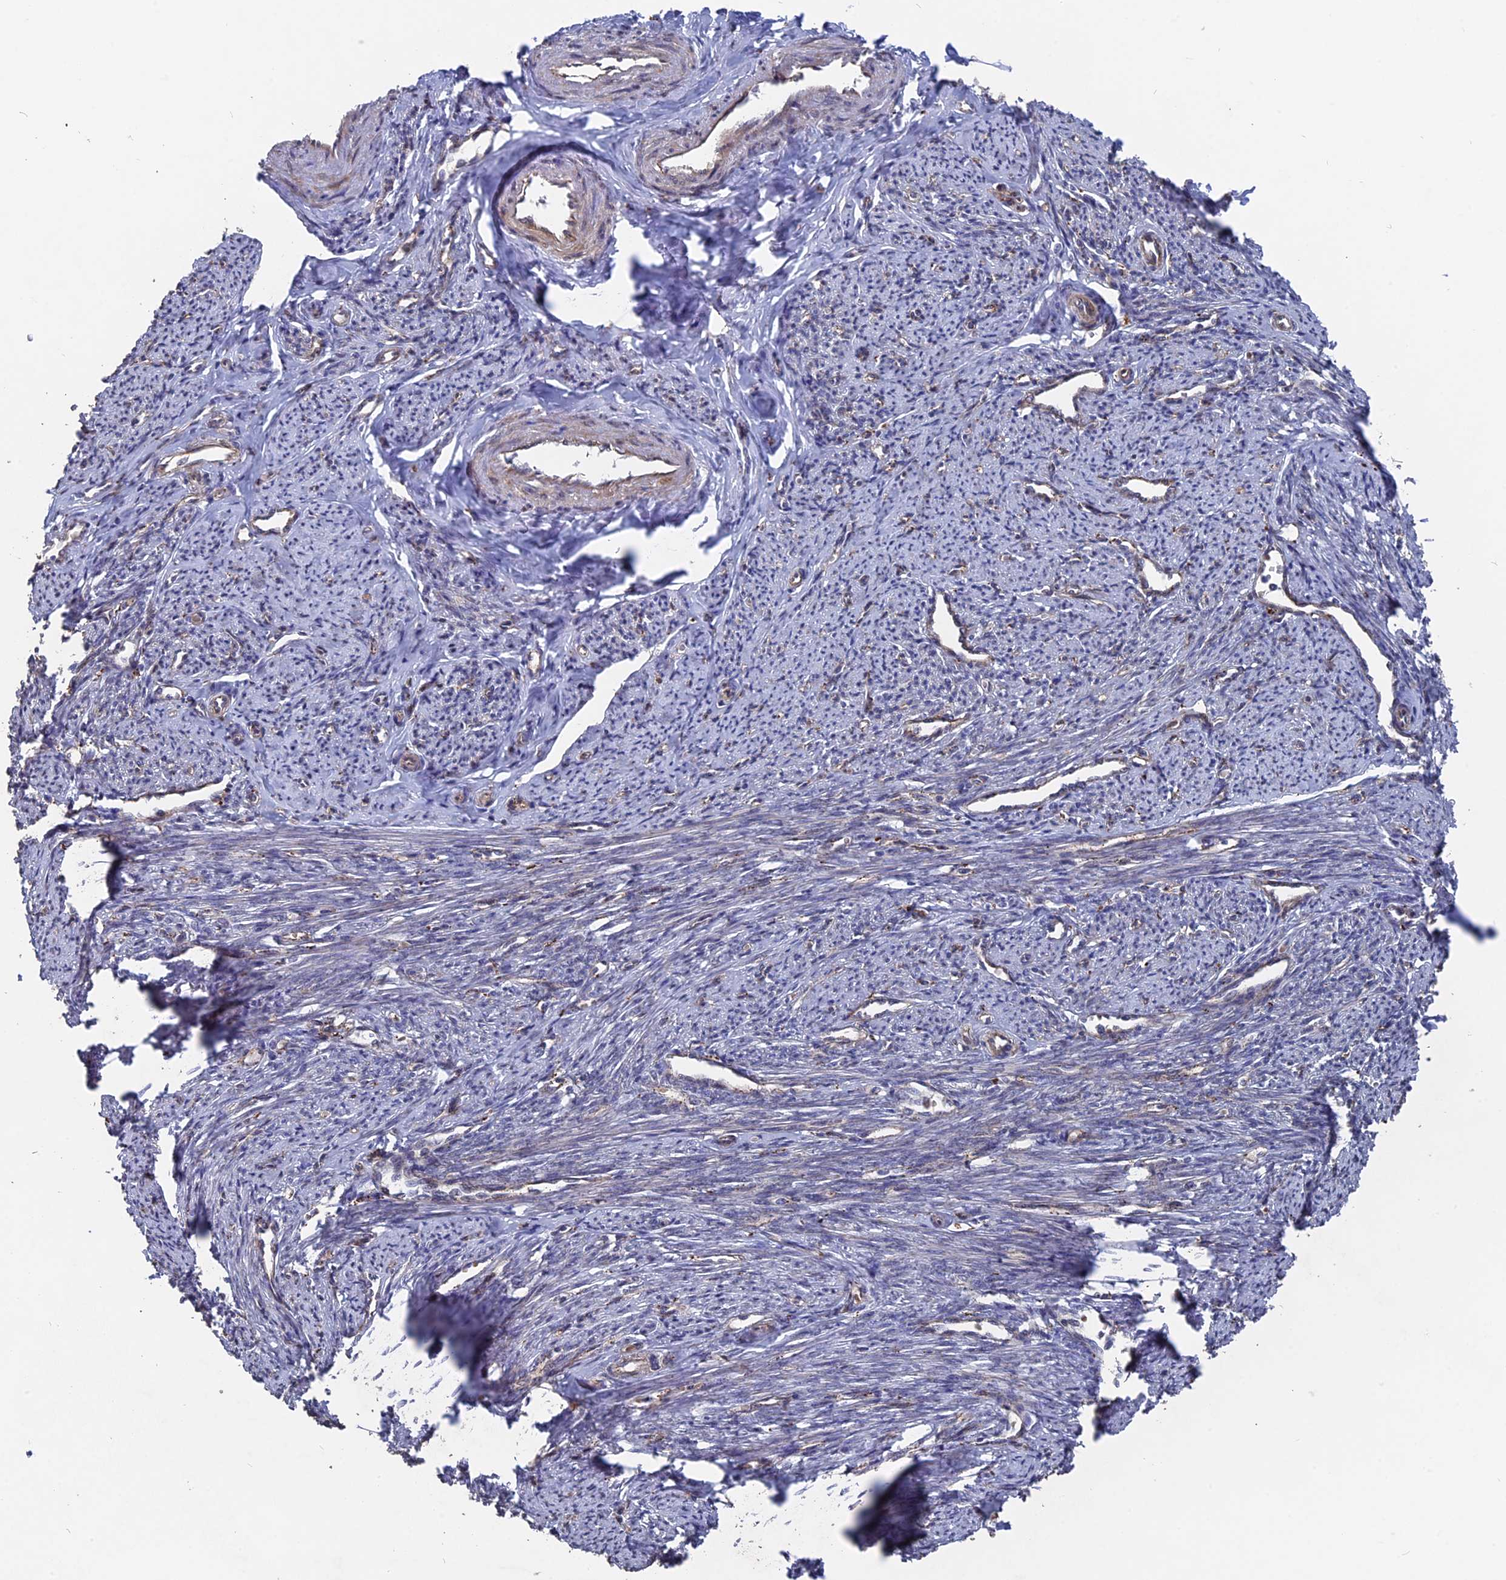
{"staining": {"intensity": "moderate", "quantity": "25%-75%", "location": "cytoplasmic/membranous"}, "tissue": "smooth muscle", "cell_type": "Smooth muscle cells", "image_type": "normal", "snomed": [{"axis": "morphology", "description": "Normal tissue, NOS"}, {"axis": "topography", "description": "Smooth muscle"}, {"axis": "topography", "description": "Uterus"}], "caption": "Normal smooth muscle demonstrates moderate cytoplasmic/membranous expression in about 25%-75% of smooth muscle cells, visualized by immunohistochemistry.", "gene": "NOSIP", "patient": {"sex": "female", "age": 59}}